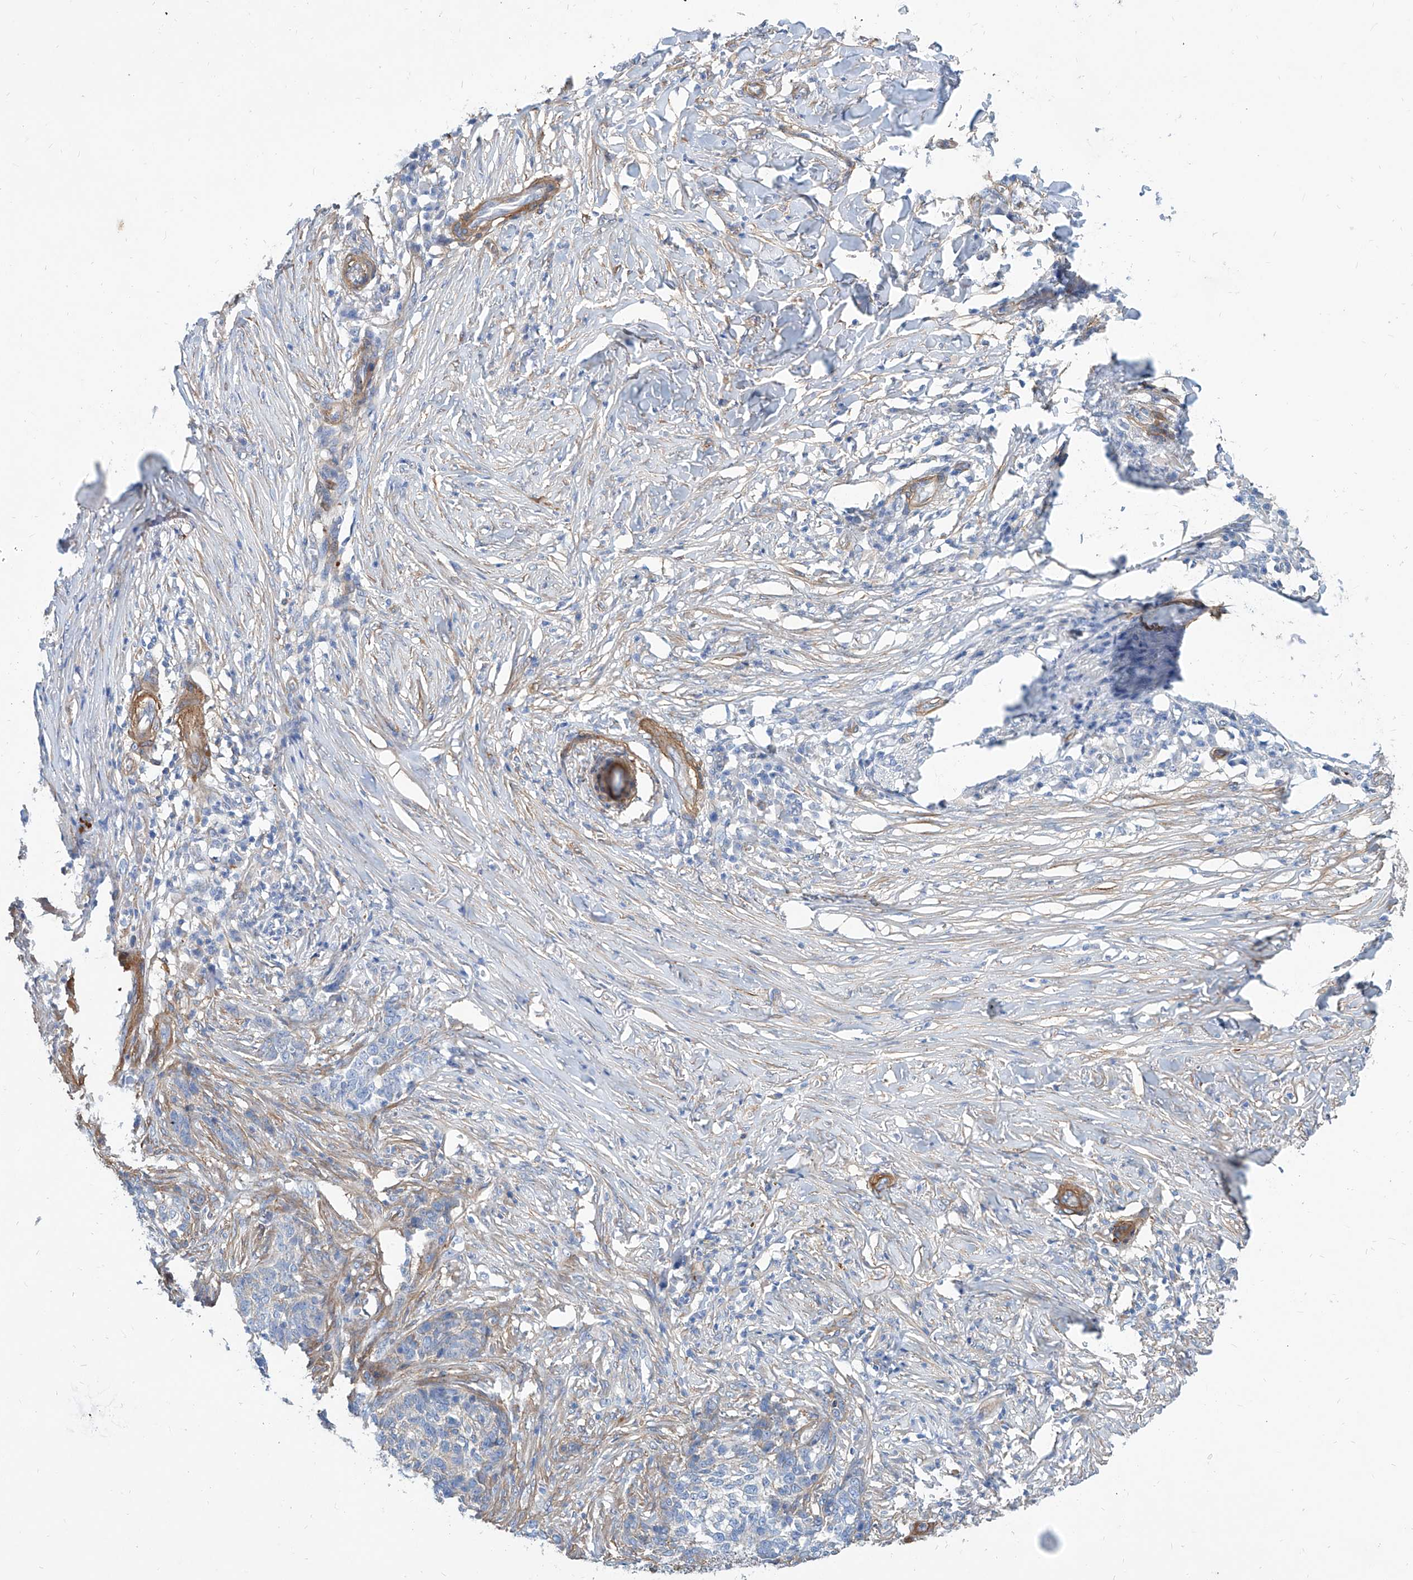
{"staining": {"intensity": "weak", "quantity": "<25%", "location": "cytoplasmic/membranous"}, "tissue": "skin cancer", "cell_type": "Tumor cells", "image_type": "cancer", "snomed": [{"axis": "morphology", "description": "Basal cell carcinoma"}, {"axis": "topography", "description": "Skin"}], "caption": "An image of human skin cancer is negative for staining in tumor cells. (Stains: DAB (3,3'-diaminobenzidine) immunohistochemistry (IHC) with hematoxylin counter stain, Microscopy: brightfield microscopy at high magnification).", "gene": "TAS2R60", "patient": {"sex": "male", "age": 85}}